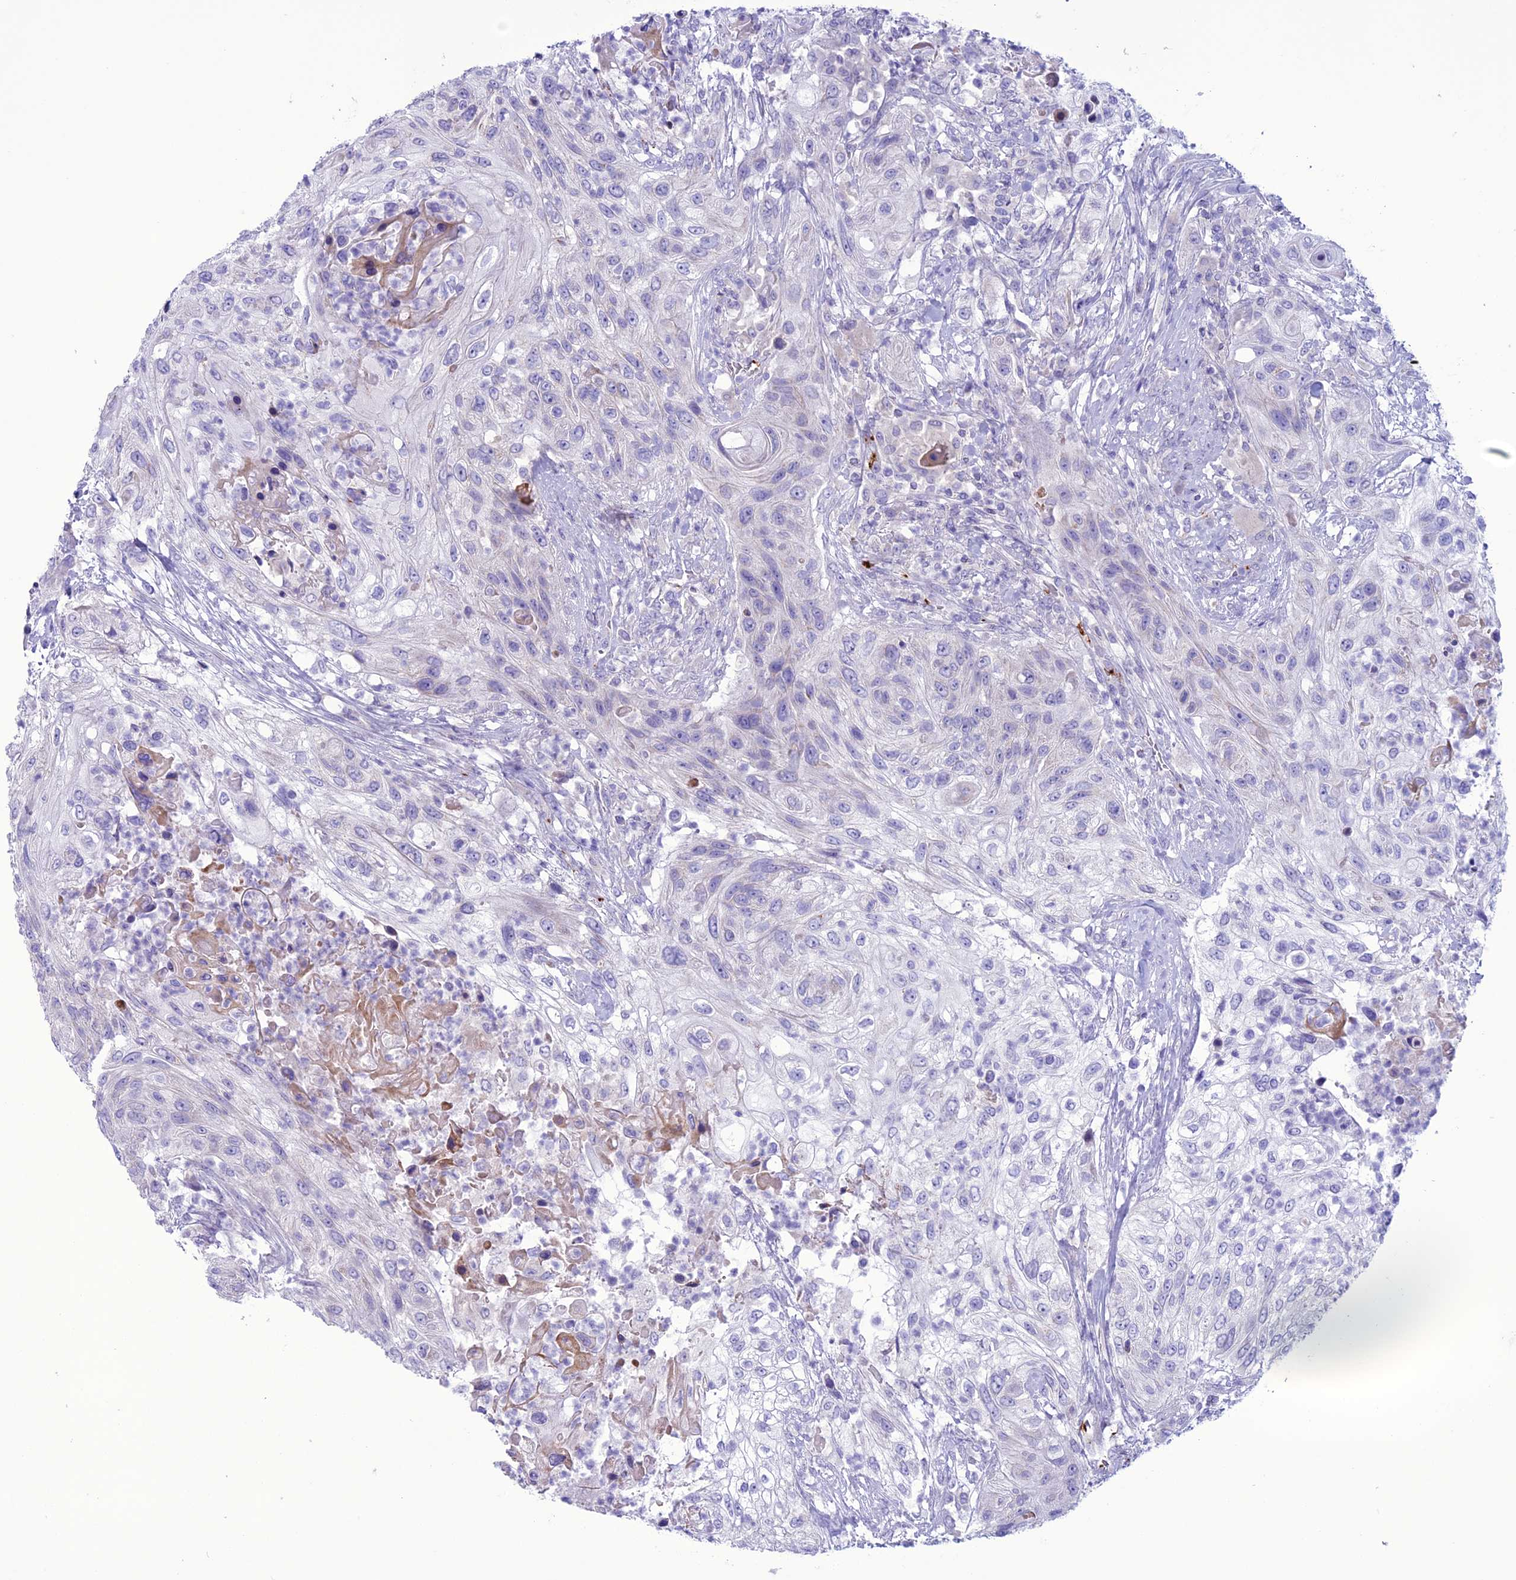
{"staining": {"intensity": "weak", "quantity": "<25%", "location": "cytoplasmic/membranous"}, "tissue": "urothelial cancer", "cell_type": "Tumor cells", "image_type": "cancer", "snomed": [{"axis": "morphology", "description": "Urothelial carcinoma, High grade"}, {"axis": "topography", "description": "Urinary bladder"}], "caption": "Tumor cells are negative for protein expression in human urothelial cancer. (DAB immunohistochemistry, high magnification).", "gene": "C21orf140", "patient": {"sex": "female", "age": 60}}